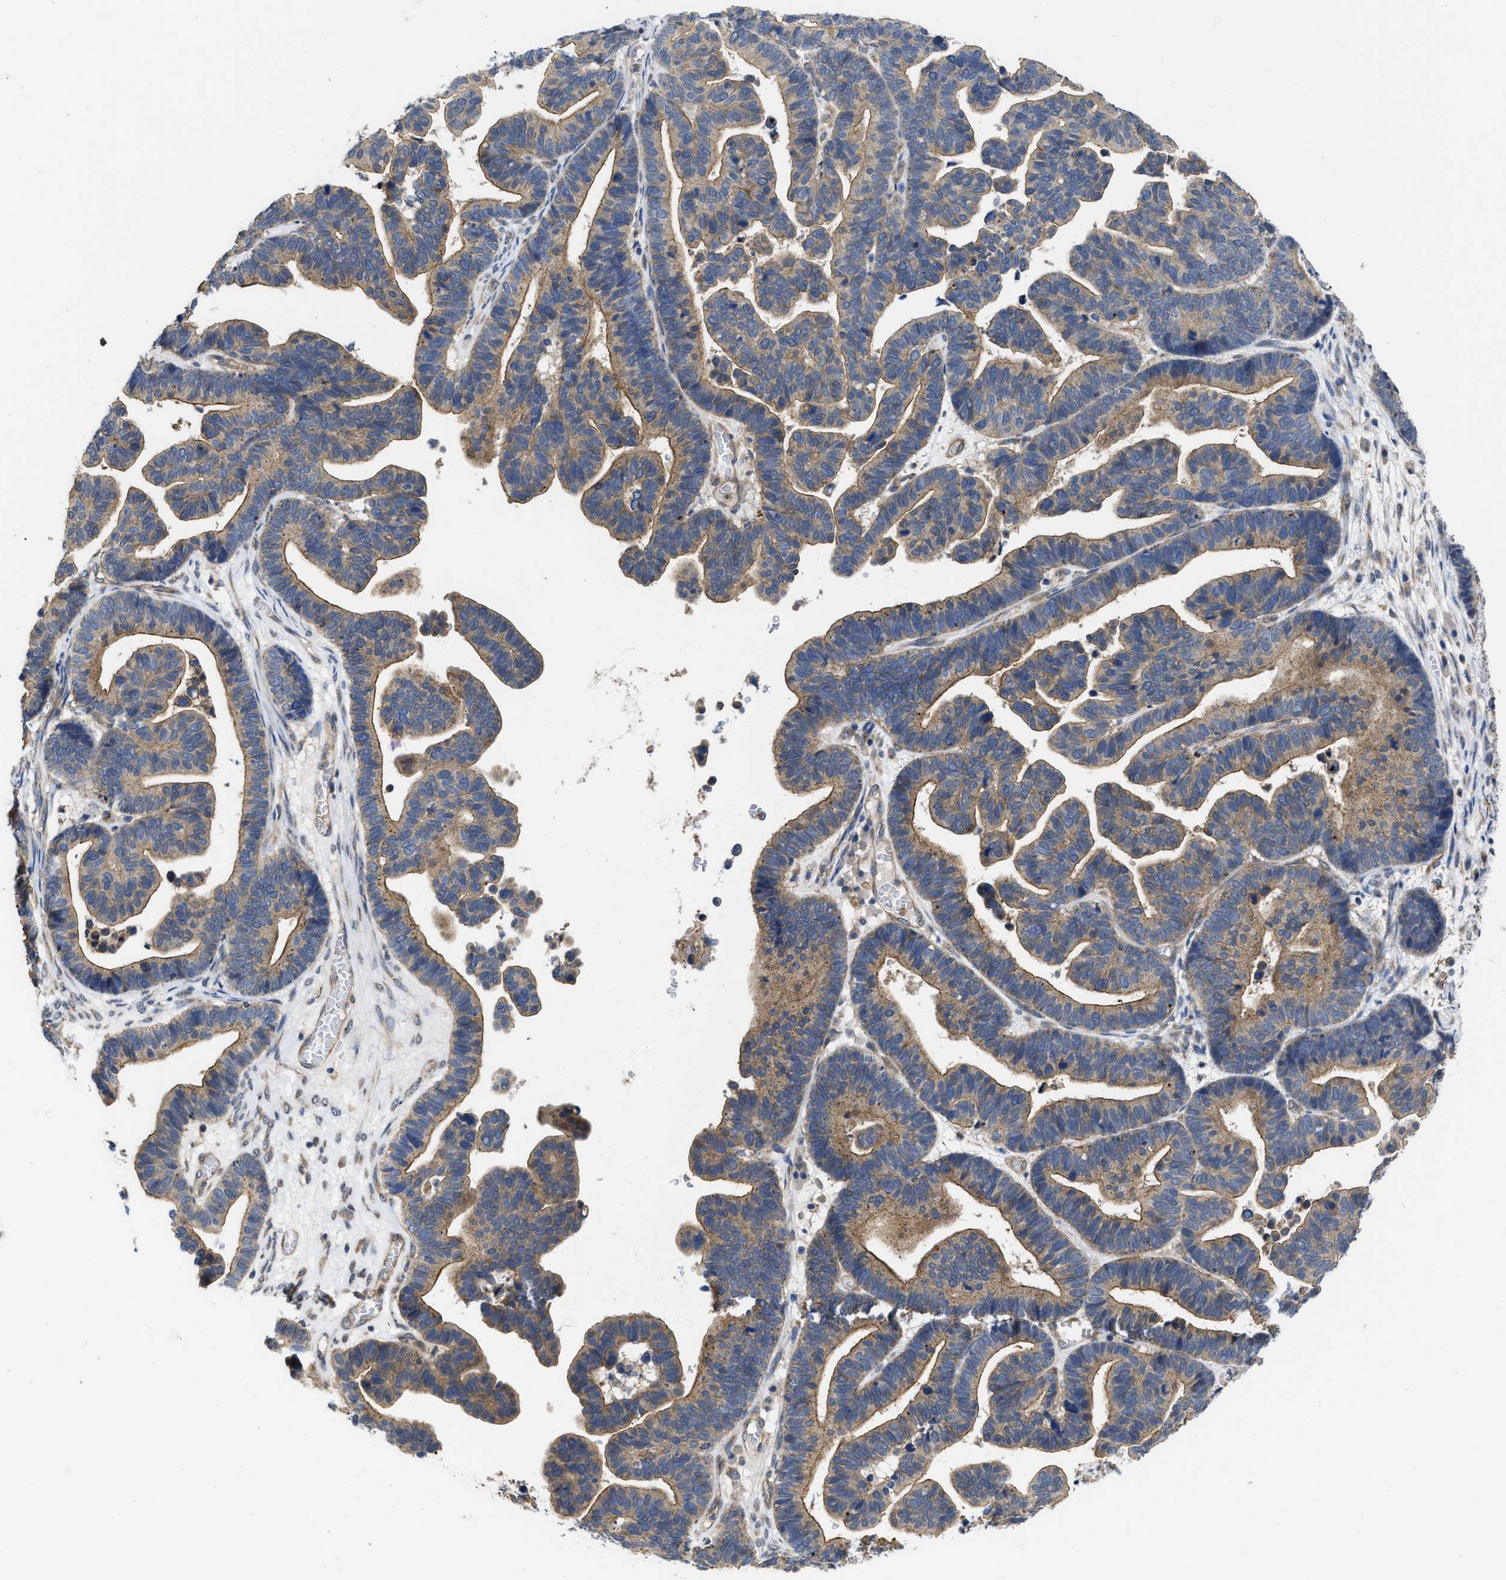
{"staining": {"intensity": "moderate", "quantity": ">75%", "location": "cytoplasmic/membranous"}, "tissue": "ovarian cancer", "cell_type": "Tumor cells", "image_type": "cancer", "snomed": [{"axis": "morphology", "description": "Cystadenocarcinoma, serous, NOS"}, {"axis": "topography", "description": "Ovary"}], "caption": "This histopathology image displays ovarian cancer stained with immunohistochemistry to label a protein in brown. The cytoplasmic/membranous of tumor cells show moderate positivity for the protein. Nuclei are counter-stained blue.", "gene": "PKD2", "patient": {"sex": "female", "age": 56}}